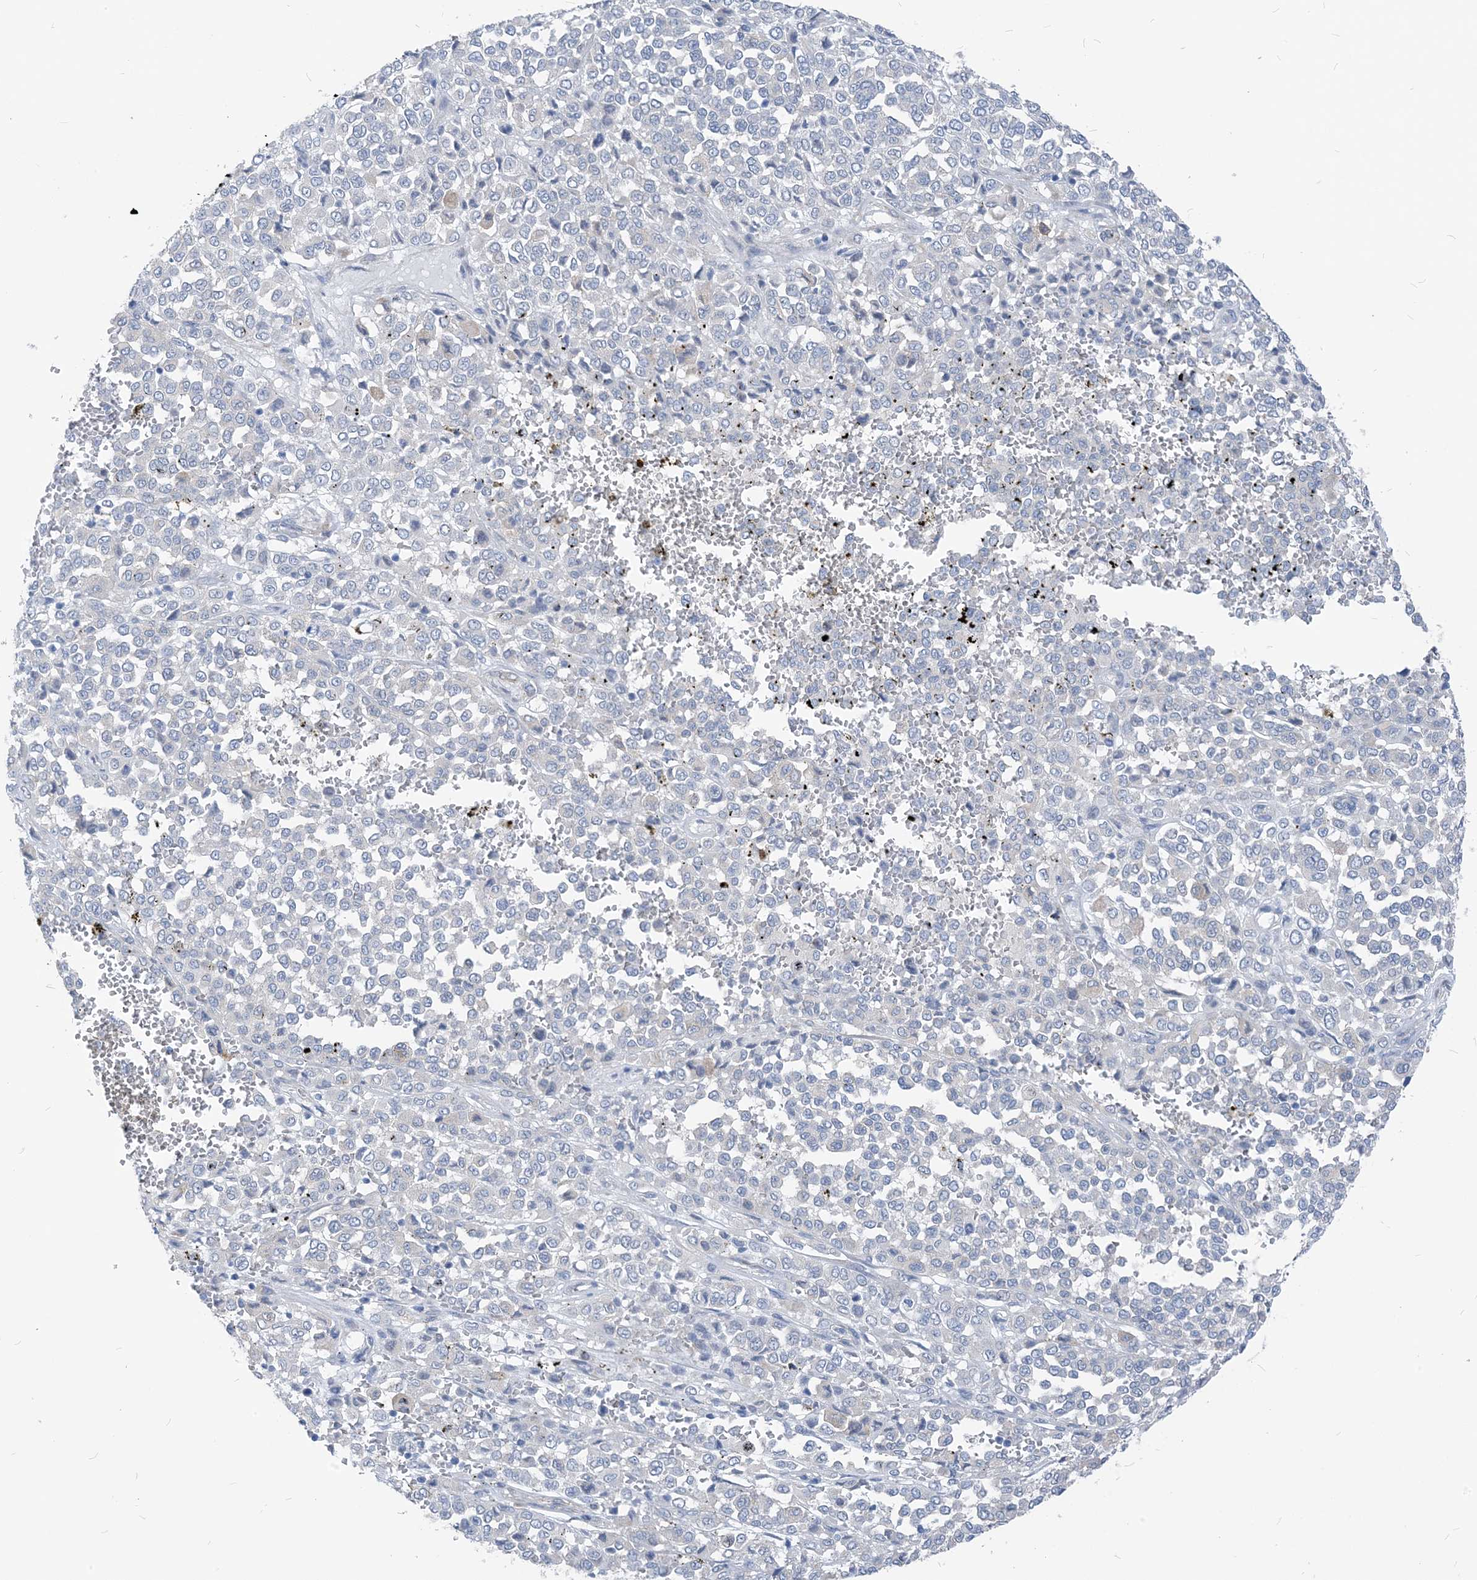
{"staining": {"intensity": "negative", "quantity": "none", "location": "none"}, "tissue": "melanoma", "cell_type": "Tumor cells", "image_type": "cancer", "snomed": [{"axis": "morphology", "description": "Malignant melanoma, Metastatic site"}, {"axis": "topography", "description": "Pancreas"}], "caption": "Tumor cells are negative for protein expression in human melanoma. (IHC, brightfield microscopy, high magnification).", "gene": "PLEKHA3", "patient": {"sex": "female", "age": 30}}